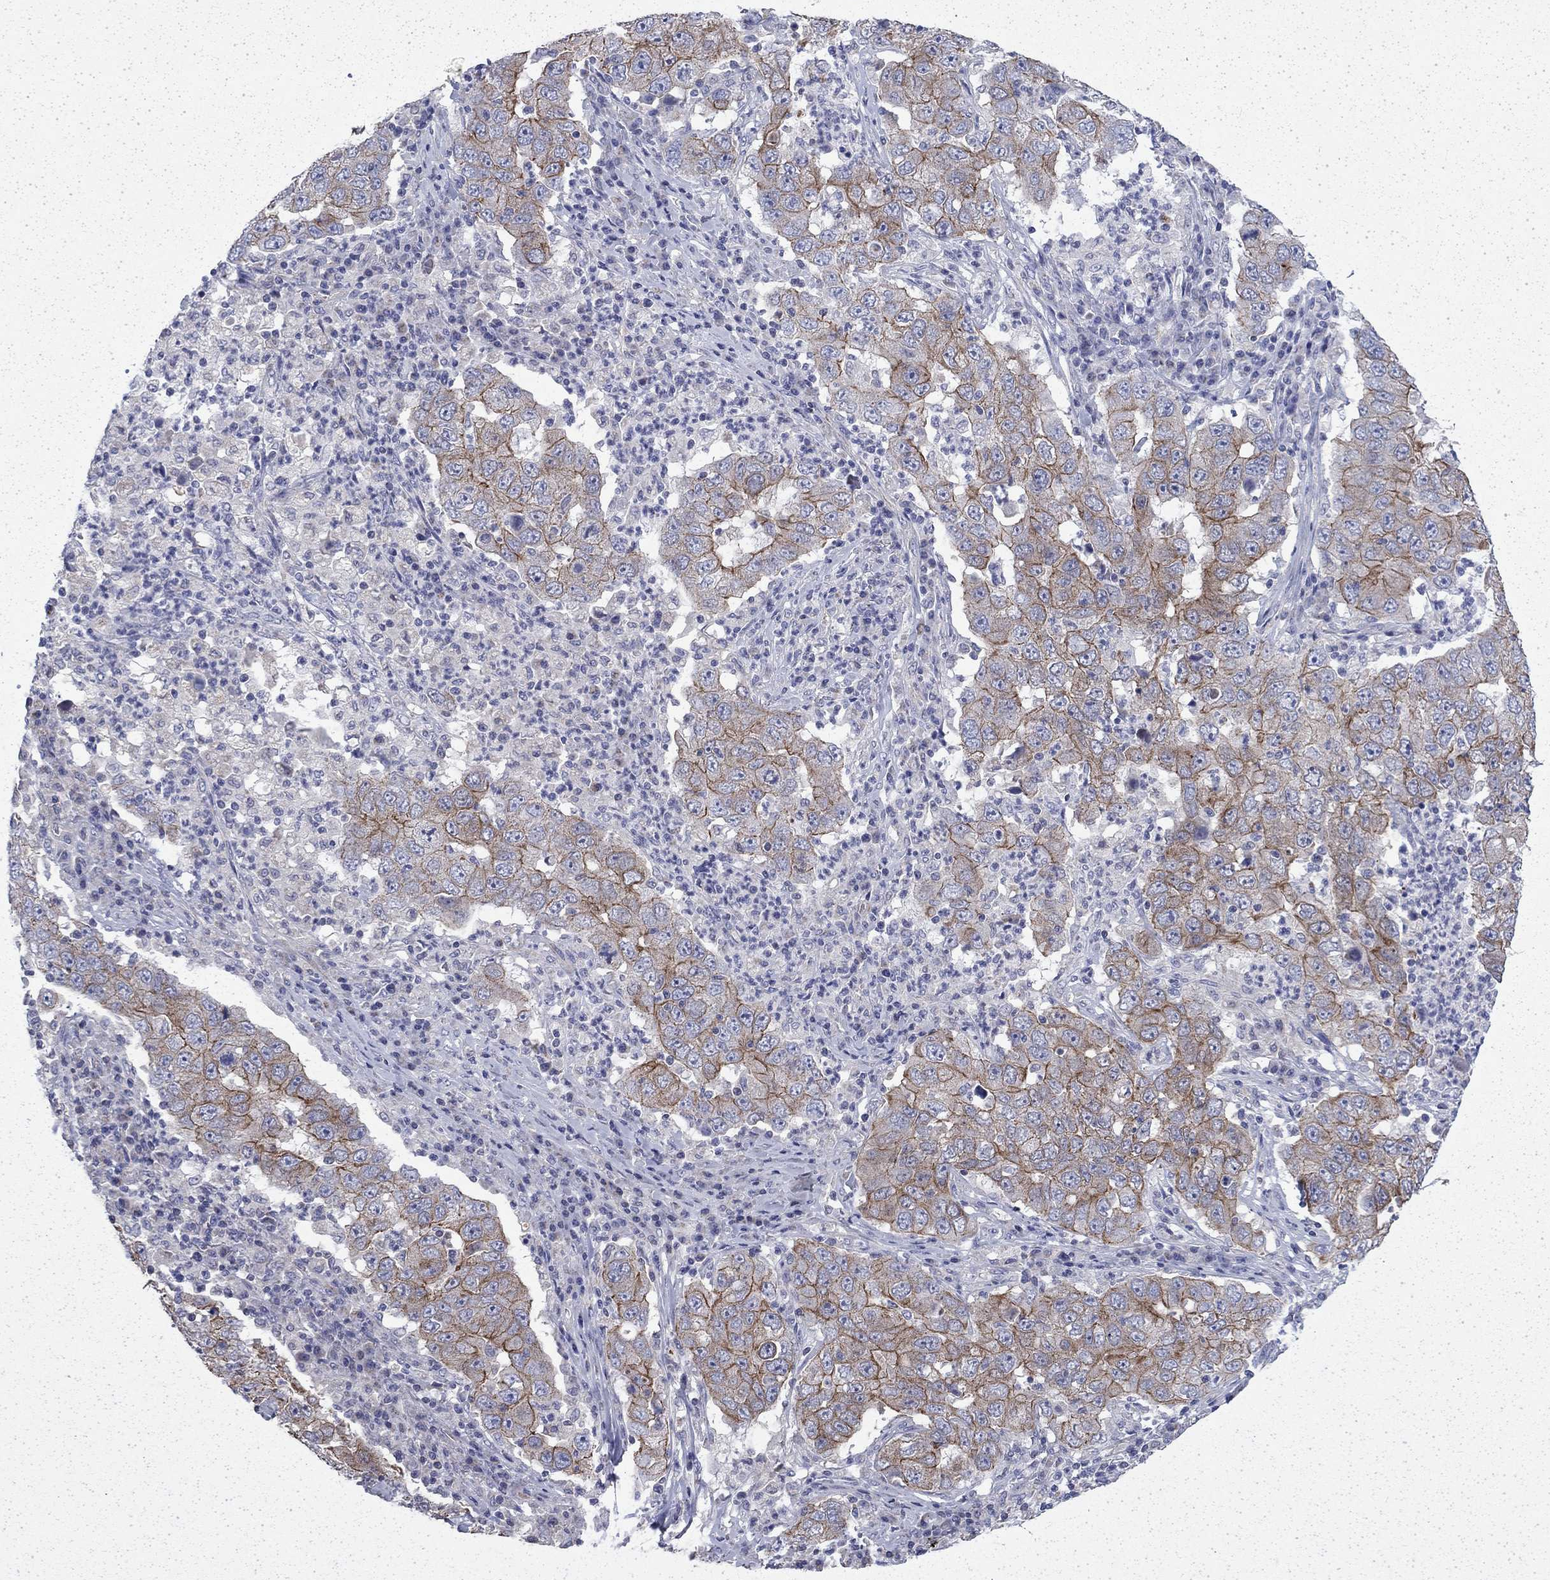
{"staining": {"intensity": "strong", "quantity": "25%-75%", "location": "cytoplasmic/membranous"}, "tissue": "lung cancer", "cell_type": "Tumor cells", "image_type": "cancer", "snomed": [{"axis": "morphology", "description": "Adenocarcinoma, NOS"}, {"axis": "topography", "description": "Lung"}], "caption": "DAB immunohistochemical staining of lung adenocarcinoma shows strong cytoplasmic/membranous protein positivity in about 25%-75% of tumor cells. The protein of interest is stained brown, and the nuclei are stained in blue (DAB IHC with brightfield microscopy, high magnification).", "gene": "DTNA", "patient": {"sex": "male", "age": 73}}